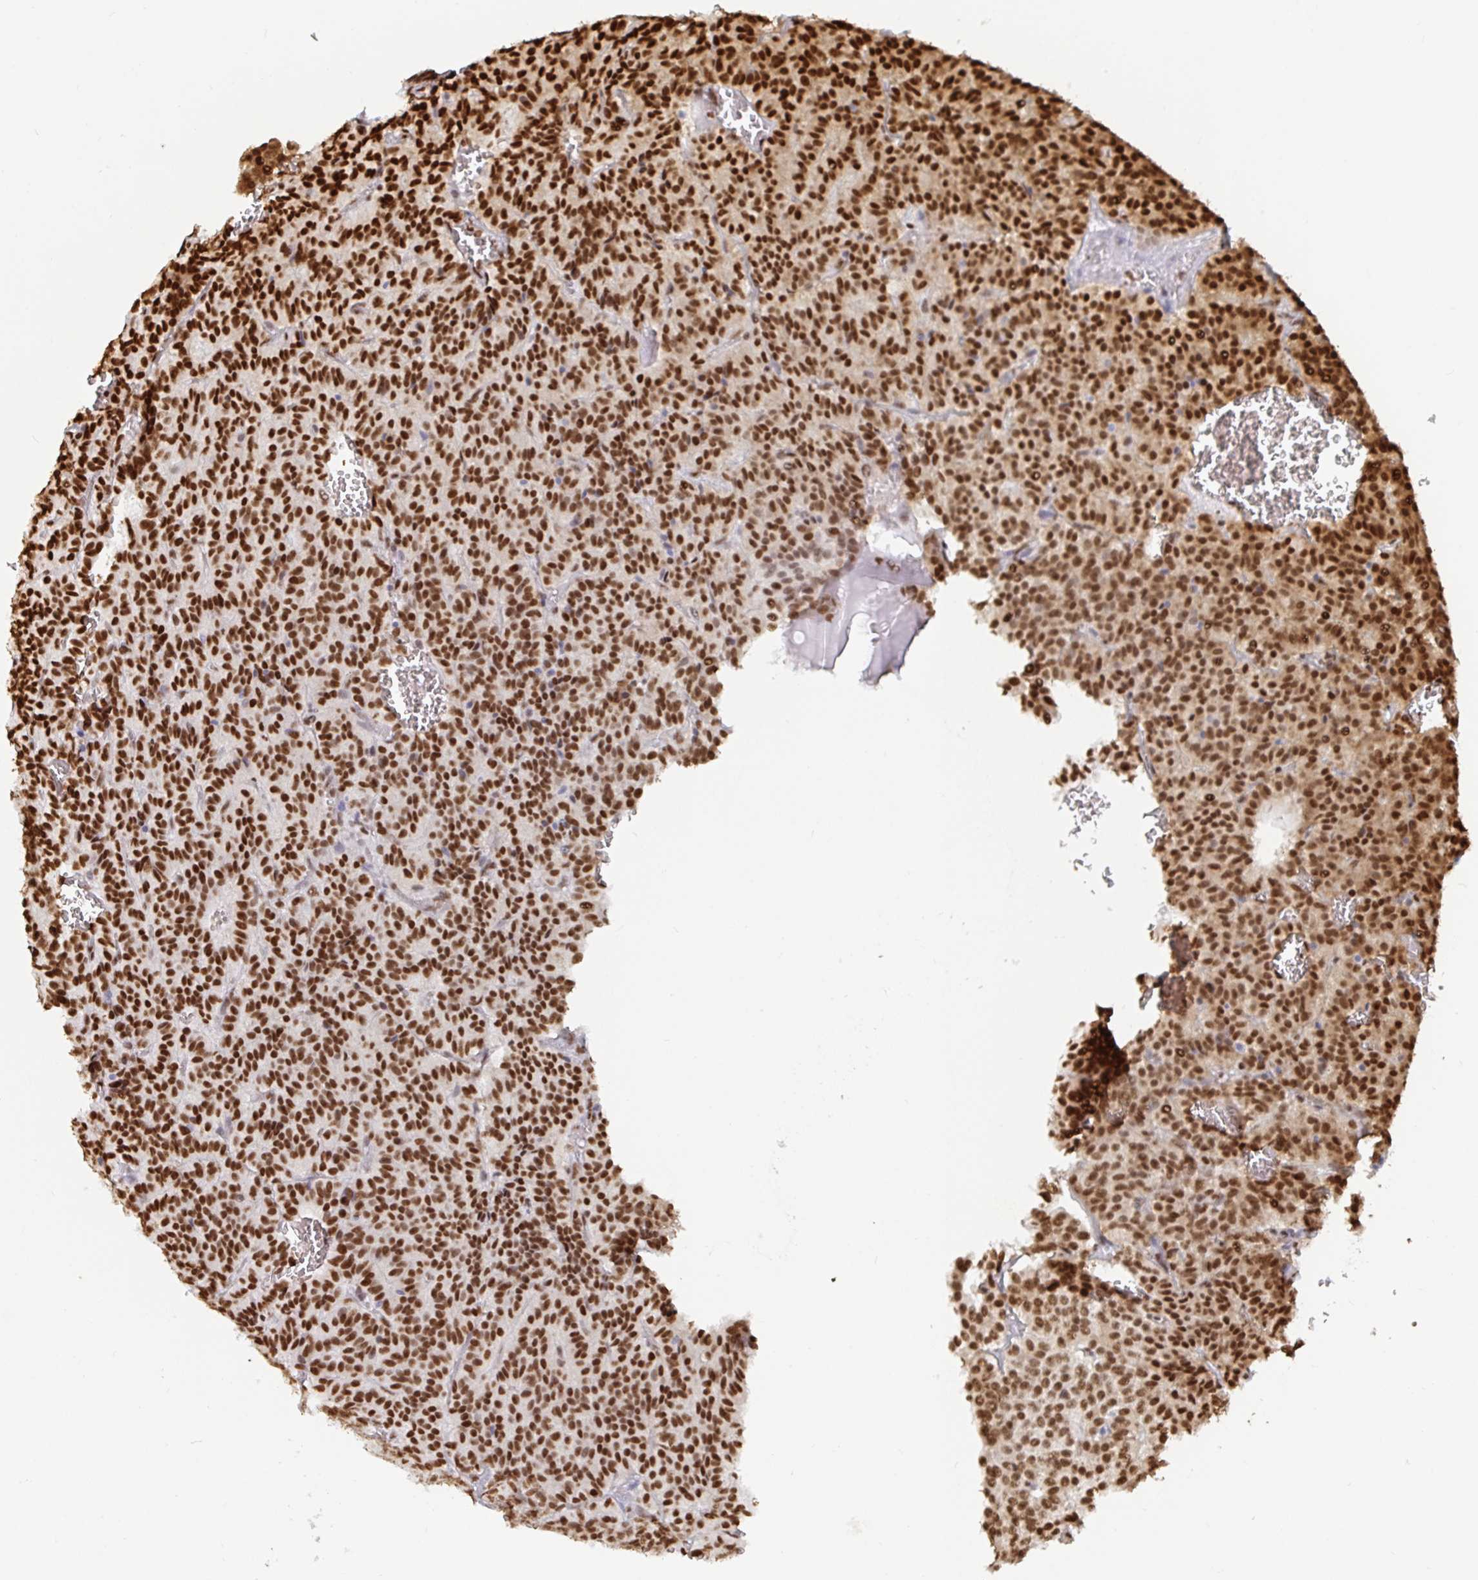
{"staining": {"intensity": "strong", "quantity": ">75%", "location": "nuclear"}, "tissue": "carcinoid", "cell_type": "Tumor cells", "image_type": "cancer", "snomed": [{"axis": "morphology", "description": "Carcinoid, malignant, NOS"}, {"axis": "topography", "description": "Lung"}], "caption": "The immunohistochemical stain shows strong nuclear staining in tumor cells of malignant carcinoid tissue.", "gene": "EWSR1", "patient": {"sex": "male", "age": 70}}